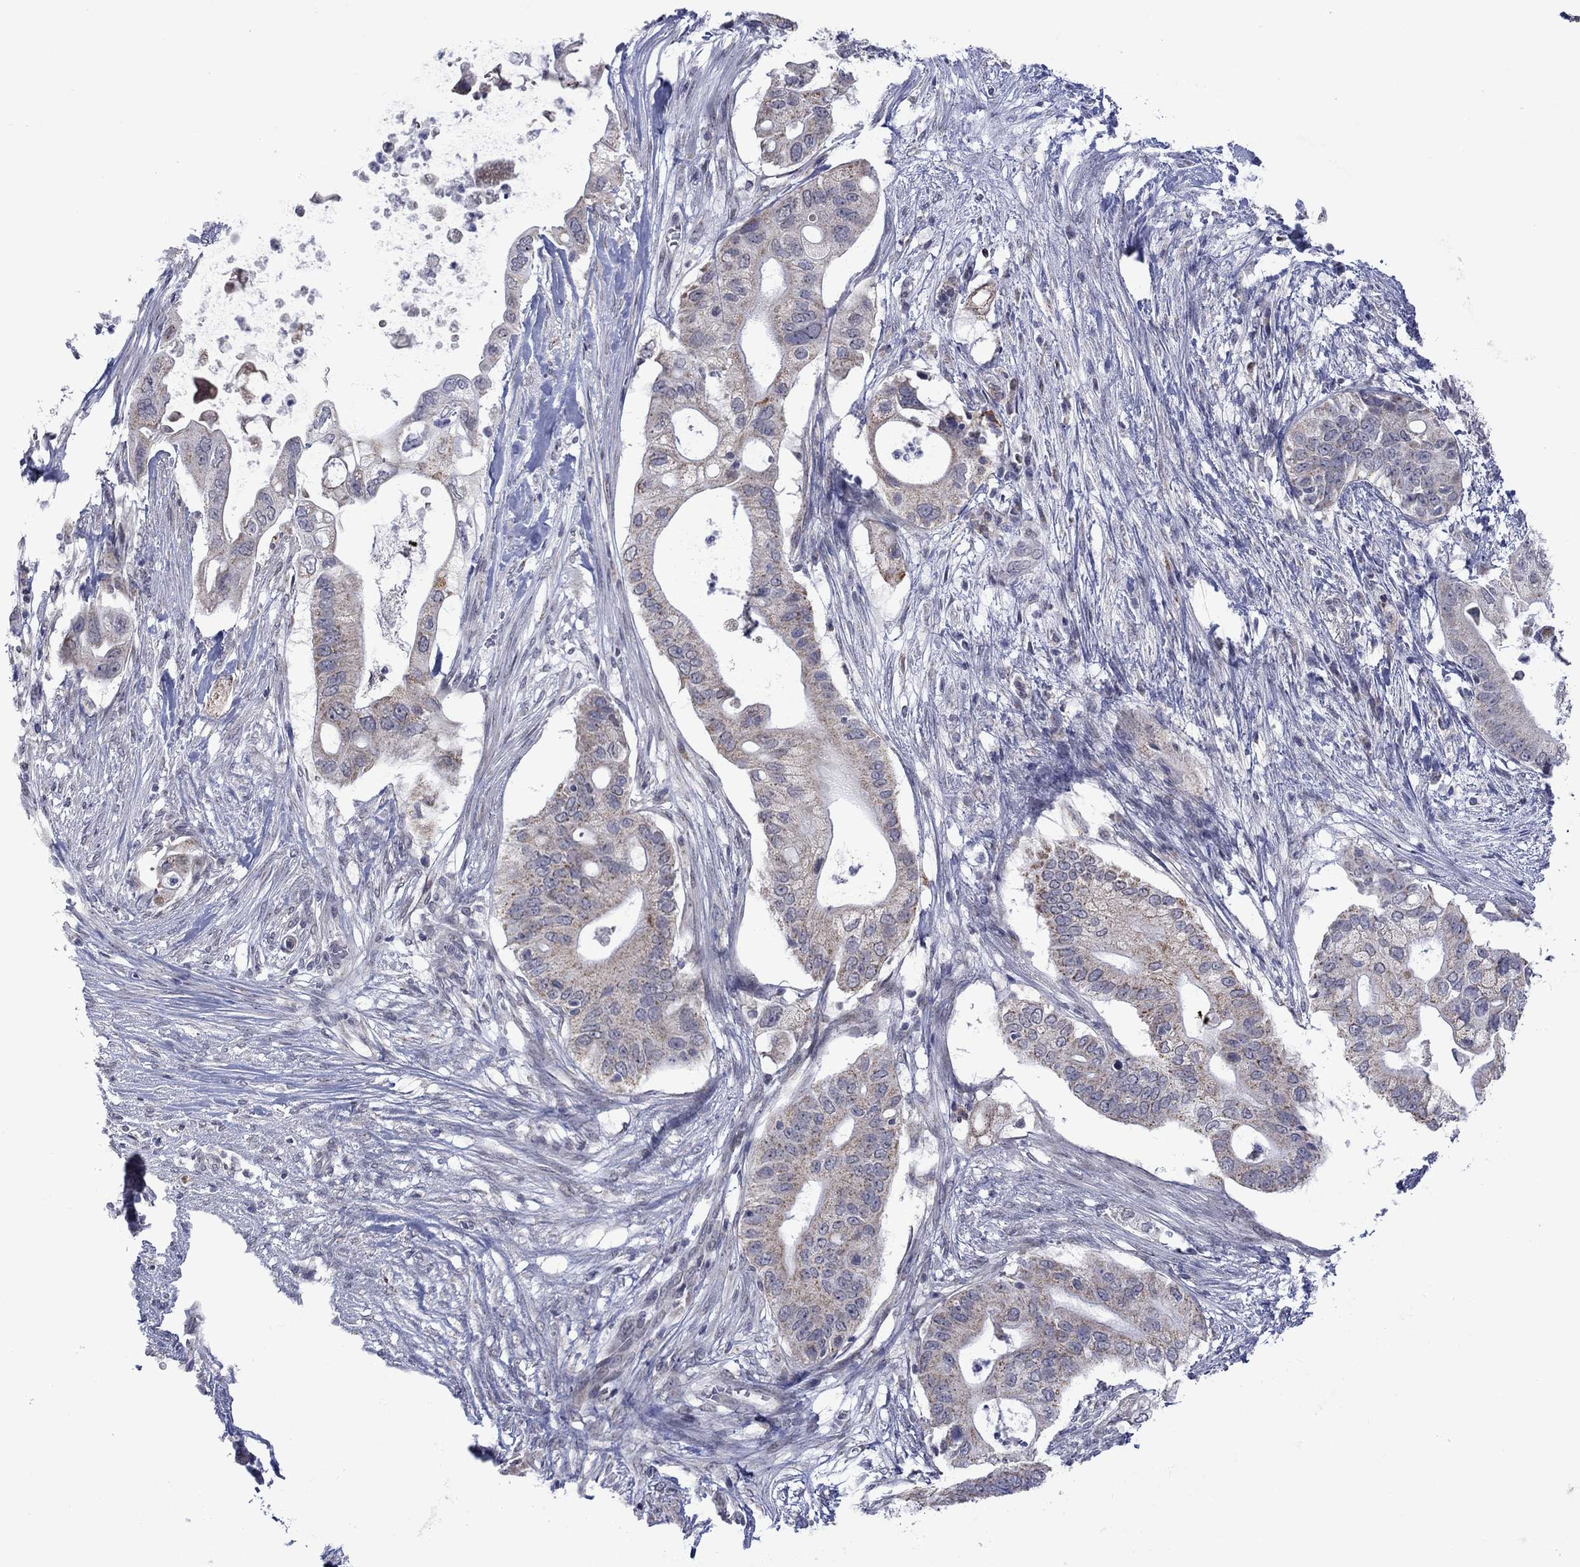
{"staining": {"intensity": "weak", "quantity": "<25%", "location": "cytoplasmic/membranous"}, "tissue": "pancreatic cancer", "cell_type": "Tumor cells", "image_type": "cancer", "snomed": [{"axis": "morphology", "description": "Adenocarcinoma, NOS"}, {"axis": "topography", "description": "Pancreas"}], "caption": "This is an immunohistochemistry histopathology image of human pancreatic adenocarcinoma. There is no expression in tumor cells.", "gene": "KCNJ16", "patient": {"sex": "female", "age": 72}}